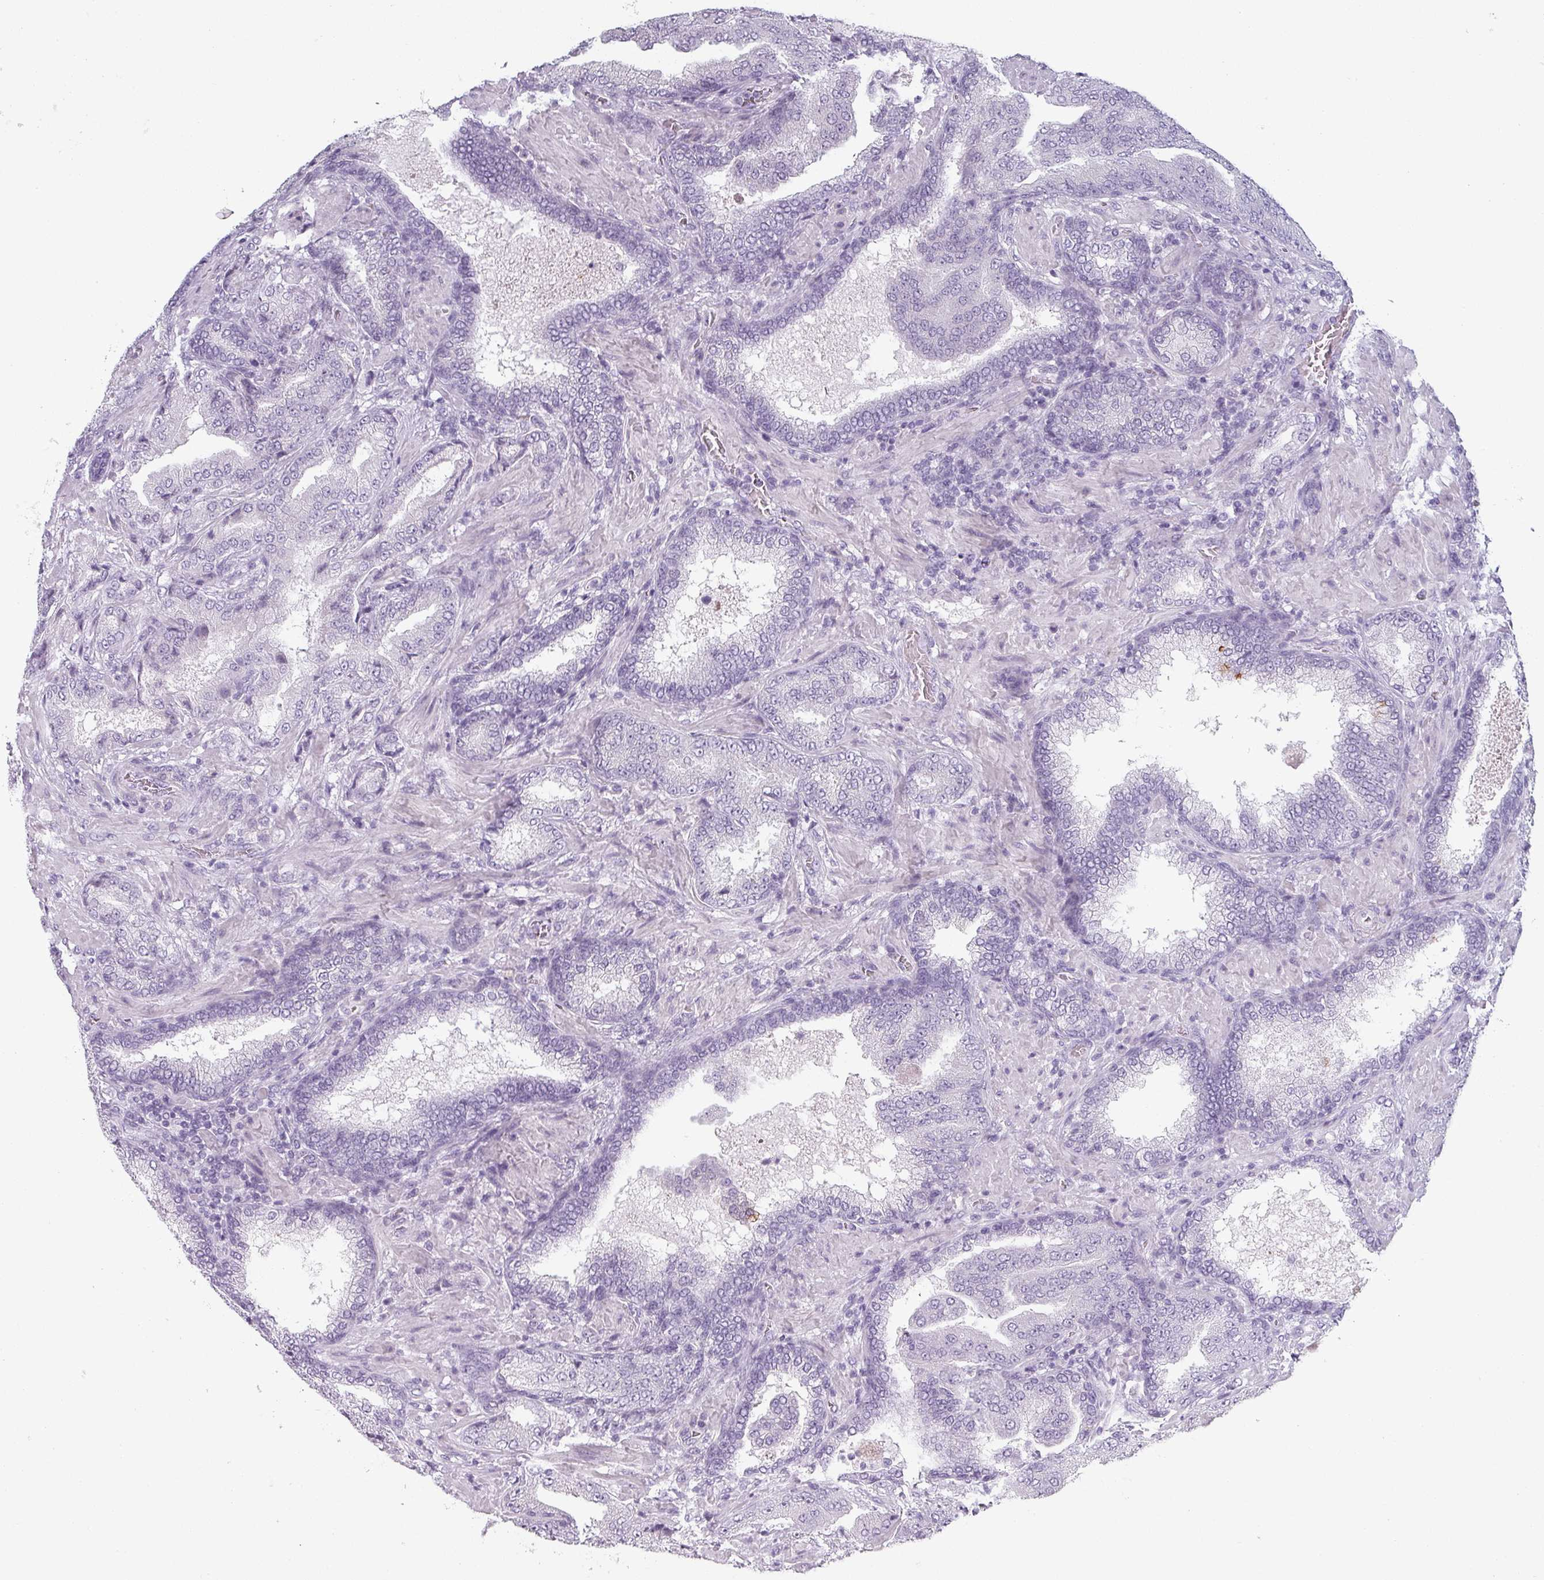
{"staining": {"intensity": "negative", "quantity": "none", "location": "none"}, "tissue": "prostate cancer", "cell_type": "Tumor cells", "image_type": "cancer", "snomed": [{"axis": "morphology", "description": "Adenocarcinoma, High grade"}, {"axis": "topography", "description": "Prostate"}], "caption": "This is an IHC image of human prostate adenocarcinoma (high-grade). There is no positivity in tumor cells.", "gene": "SFTPA1", "patient": {"sex": "male", "age": 68}}